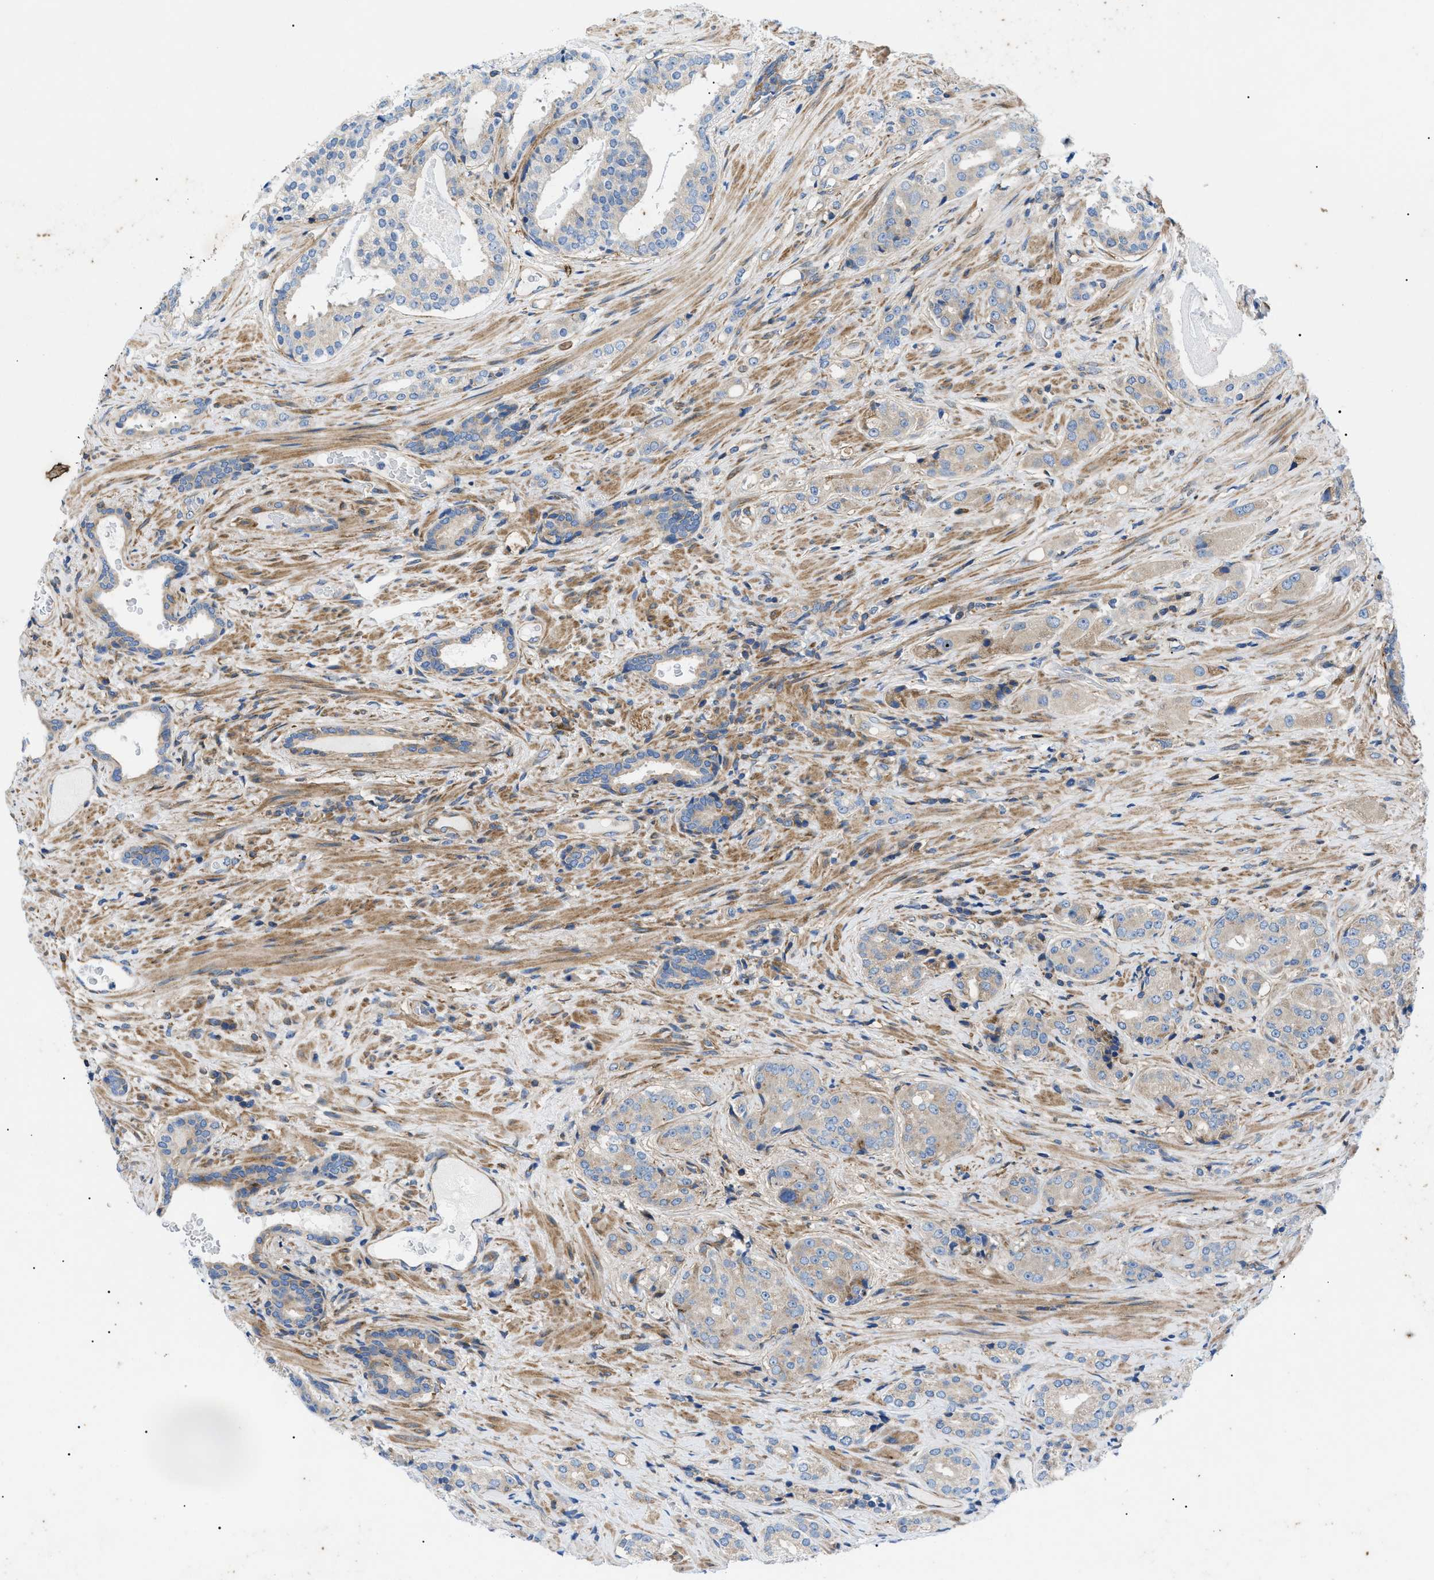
{"staining": {"intensity": "negative", "quantity": "none", "location": "none"}, "tissue": "prostate cancer", "cell_type": "Tumor cells", "image_type": "cancer", "snomed": [{"axis": "morphology", "description": "Adenocarcinoma, High grade"}, {"axis": "topography", "description": "Prostate"}], "caption": "IHC histopathology image of neoplastic tissue: prostate cancer stained with DAB (3,3'-diaminobenzidine) reveals no significant protein staining in tumor cells.", "gene": "HSPB8", "patient": {"sex": "male", "age": 71}}